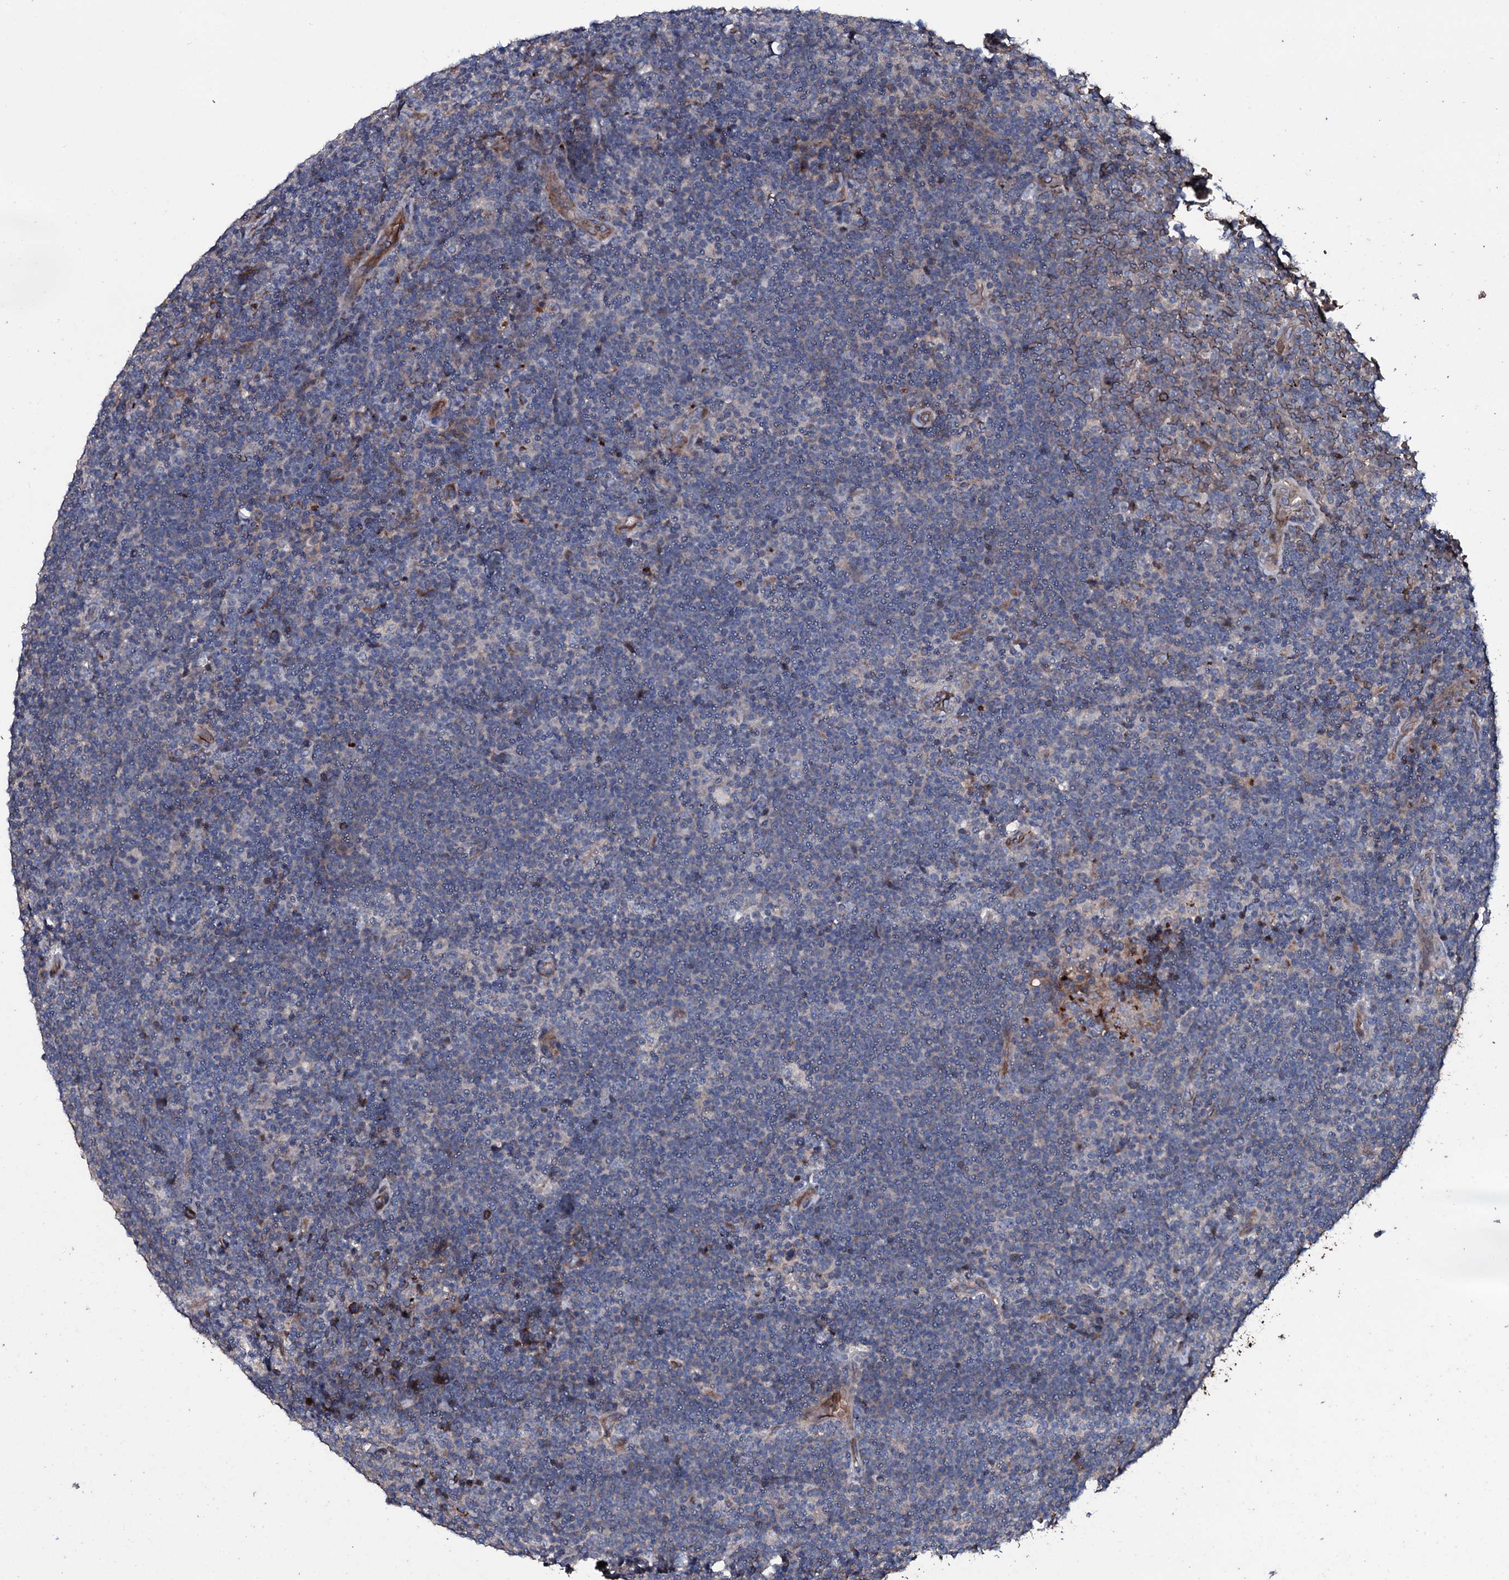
{"staining": {"intensity": "negative", "quantity": "none", "location": "none"}, "tissue": "lymphoma", "cell_type": "Tumor cells", "image_type": "cancer", "snomed": [{"axis": "morphology", "description": "Hodgkin's disease, NOS"}, {"axis": "topography", "description": "Lymph node"}], "caption": "Immunohistochemical staining of human Hodgkin's disease exhibits no significant expression in tumor cells. (IHC, brightfield microscopy, high magnification).", "gene": "ZSWIM8", "patient": {"sex": "female", "age": 57}}